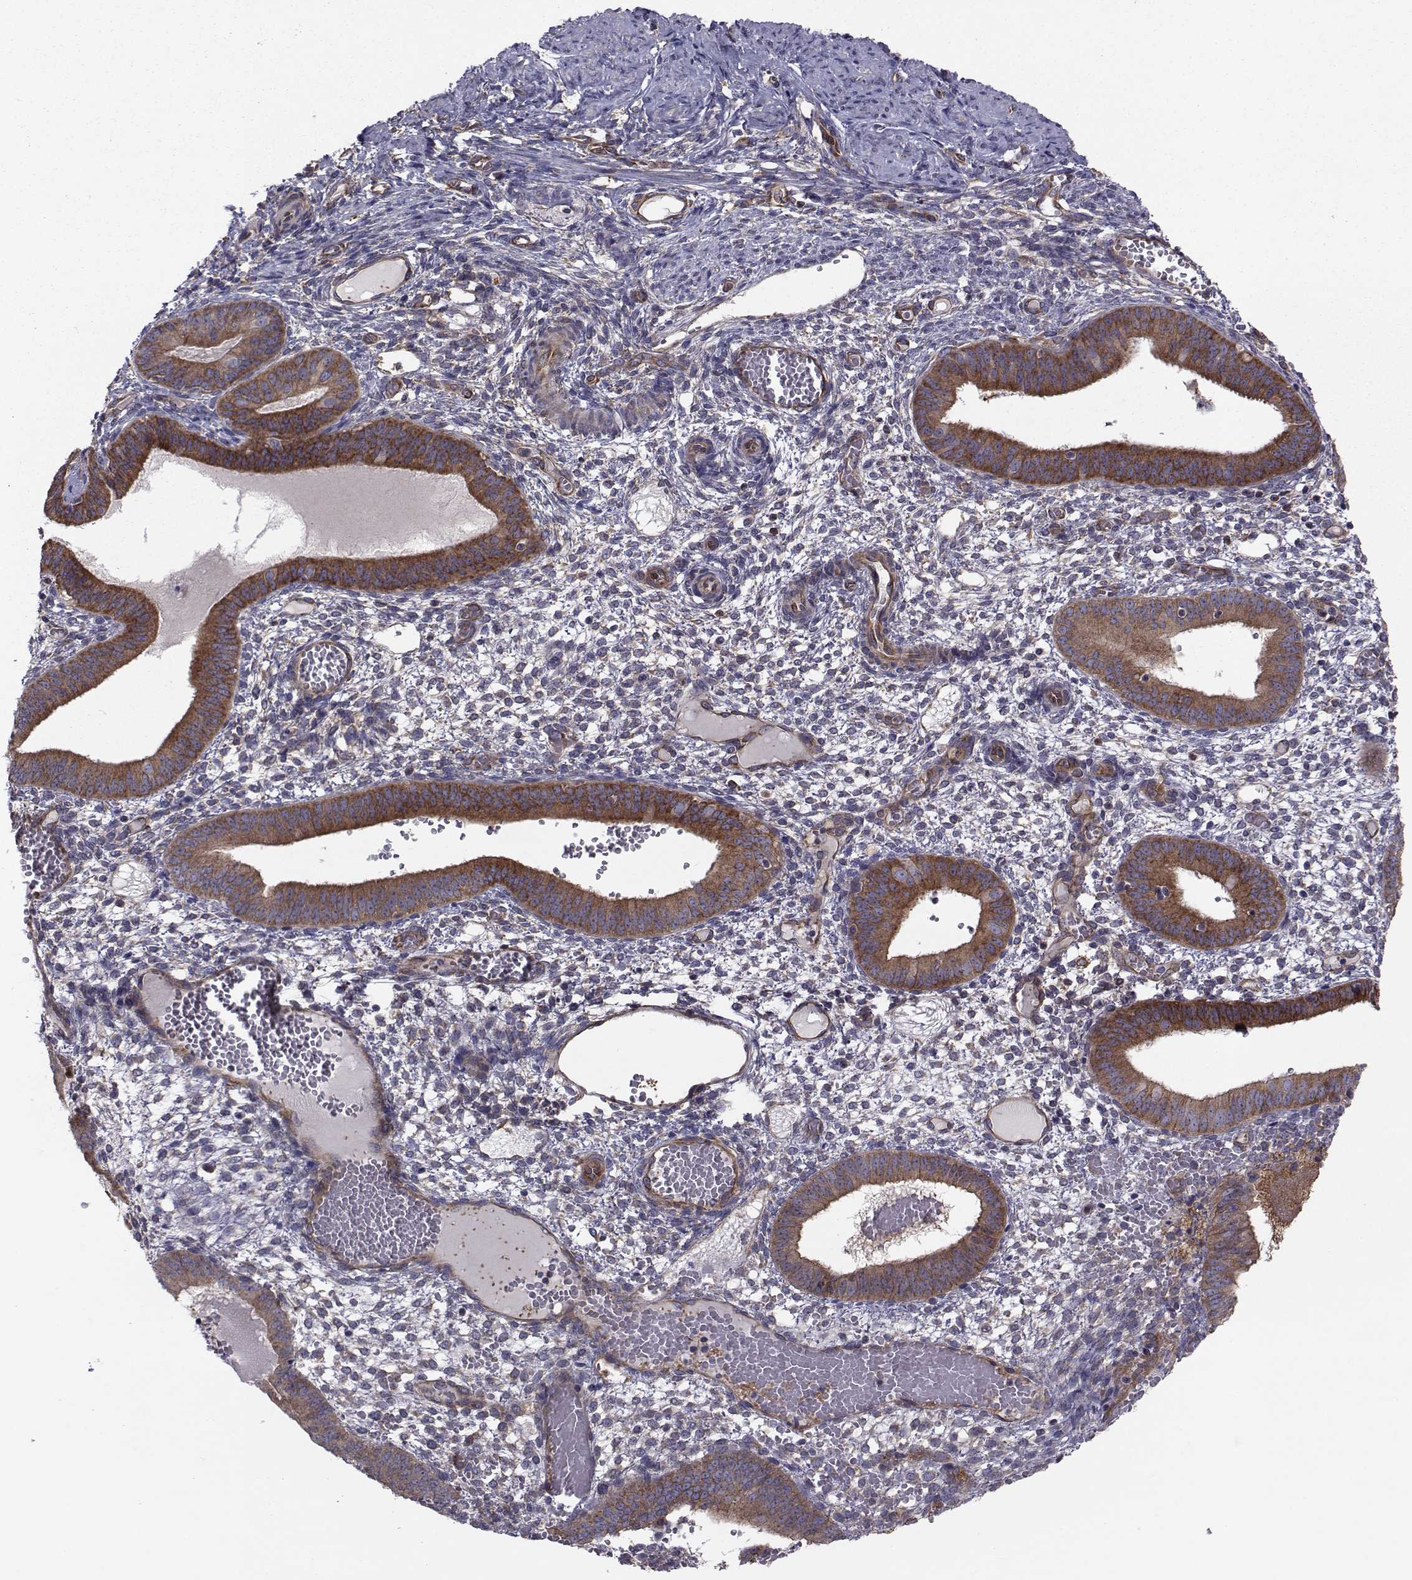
{"staining": {"intensity": "negative", "quantity": "none", "location": "none"}, "tissue": "endometrium", "cell_type": "Cells in endometrial stroma", "image_type": "normal", "snomed": [{"axis": "morphology", "description": "Normal tissue, NOS"}, {"axis": "topography", "description": "Endometrium"}], "caption": "Immunohistochemistry (IHC) image of unremarkable endometrium: human endometrium stained with DAB (3,3'-diaminobenzidine) displays no significant protein expression in cells in endometrial stroma. The staining was performed using DAB (3,3'-diaminobenzidine) to visualize the protein expression in brown, while the nuclei were stained in blue with hematoxylin (Magnification: 20x).", "gene": "TRIP10", "patient": {"sex": "female", "age": 42}}